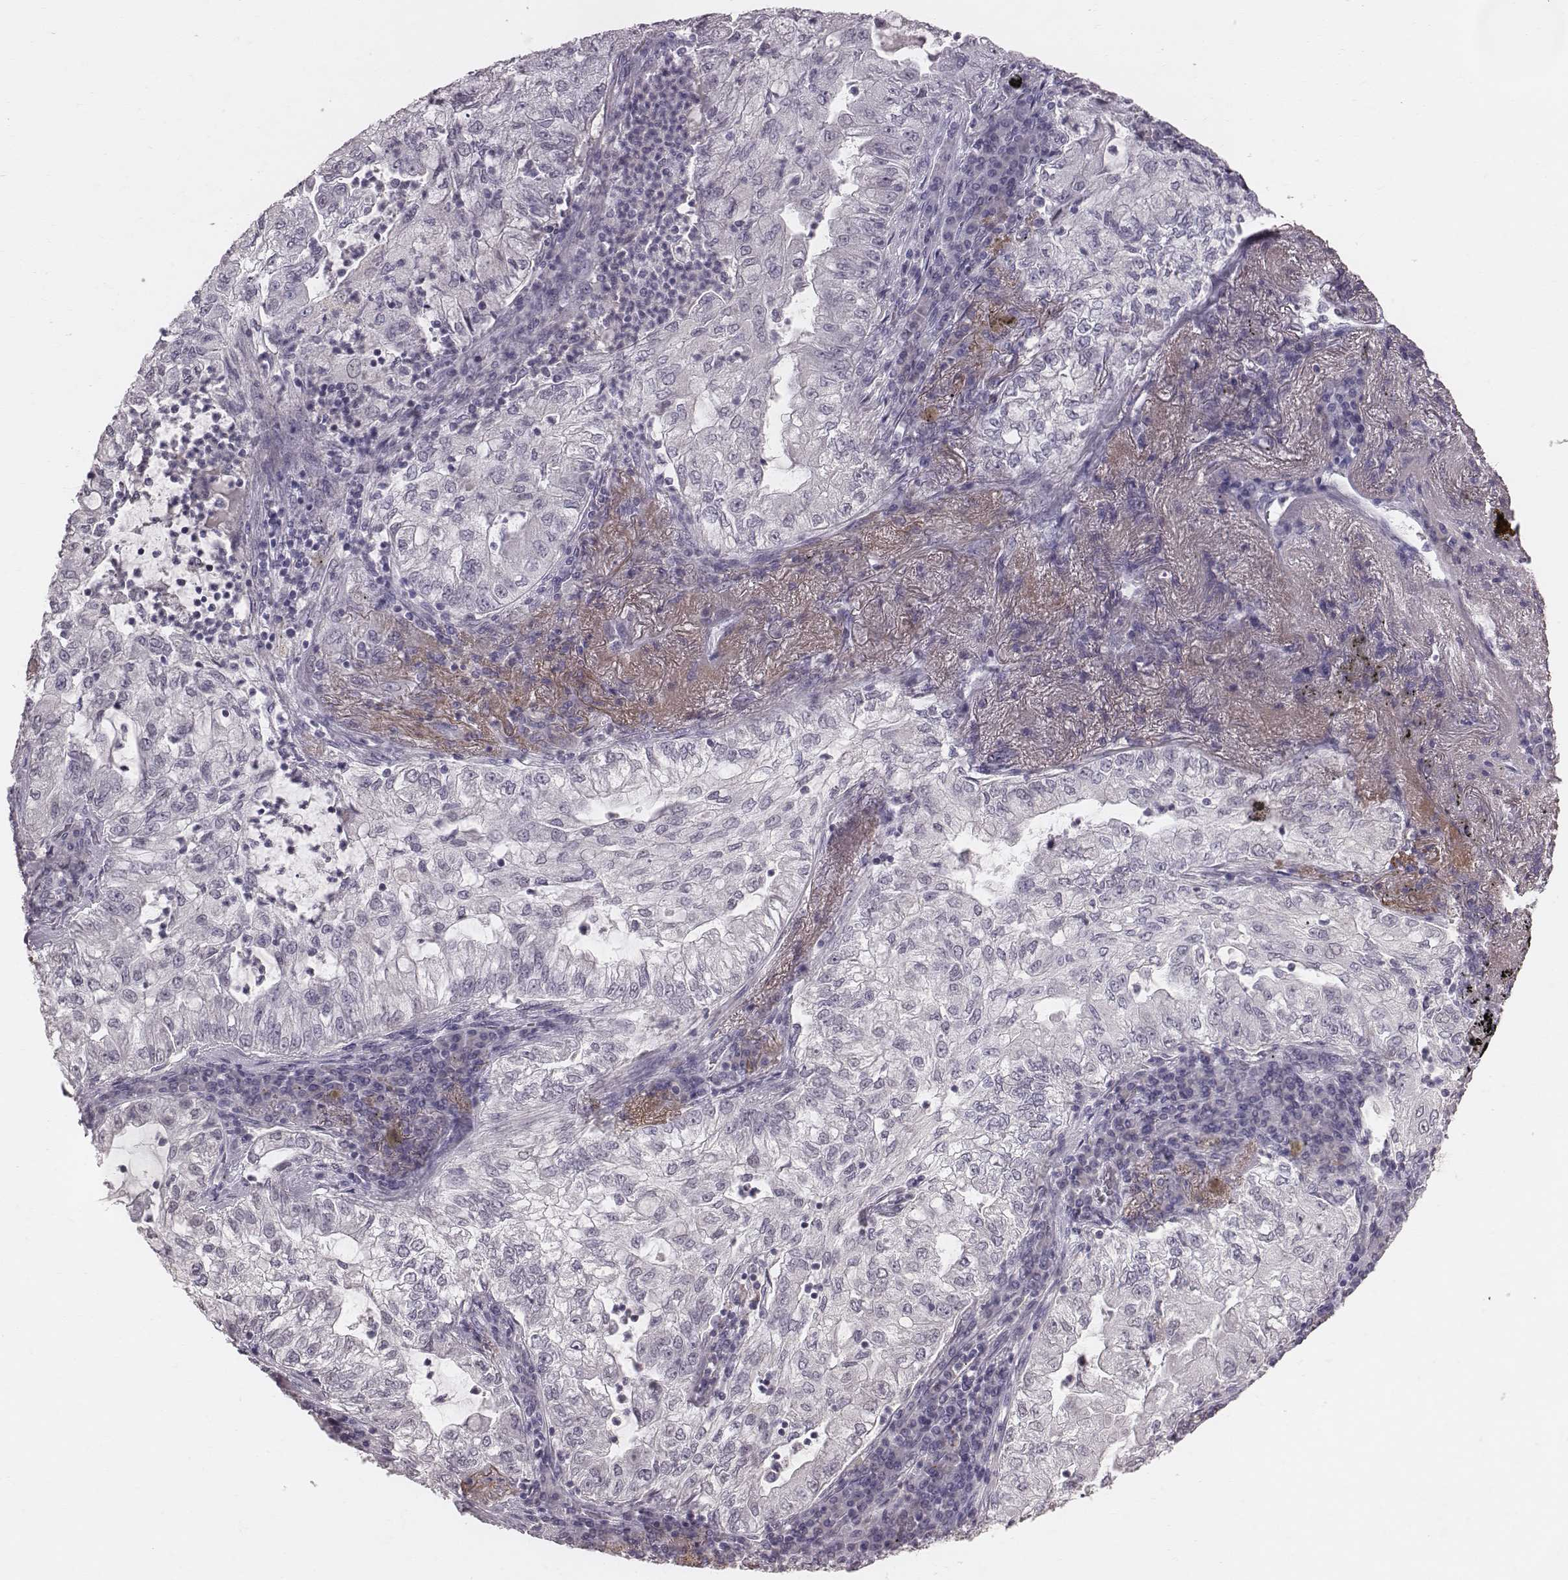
{"staining": {"intensity": "negative", "quantity": "none", "location": "none"}, "tissue": "lung cancer", "cell_type": "Tumor cells", "image_type": "cancer", "snomed": [{"axis": "morphology", "description": "Adenocarcinoma, NOS"}, {"axis": "topography", "description": "Lung"}], "caption": "A photomicrograph of human lung cancer (adenocarcinoma) is negative for staining in tumor cells. (Brightfield microscopy of DAB immunohistochemistry (IHC) at high magnification).", "gene": "CFTR", "patient": {"sex": "female", "age": 73}}